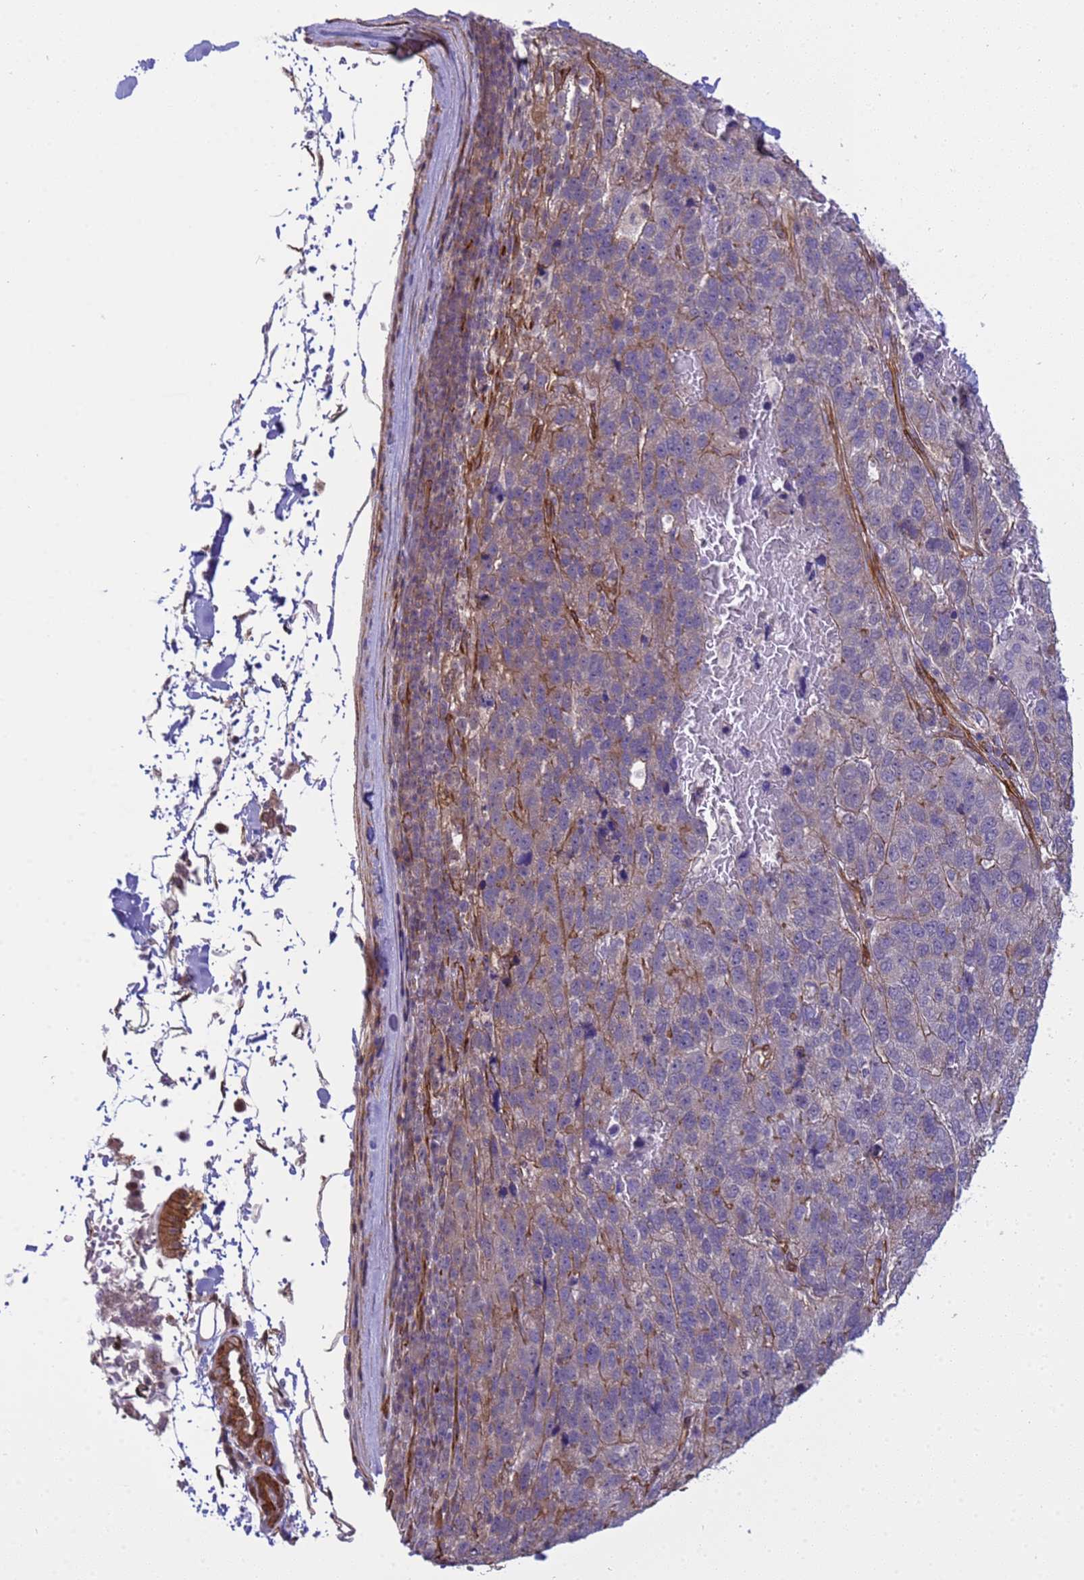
{"staining": {"intensity": "weak", "quantity": "<25%", "location": "cytoplasmic/membranous"}, "tissue": "pancreatic cancer", "cell_type": "Tumor cells", "image_type": "cancer", "snomed": [{"axis": "morphology", "description": "Adenocarcinoma, NOS"}, {"axis": "topography", "description": "Pancreas"}], "caption": "An image of human pancreatic adenocarcinoma is negative for staining in tumor cells. (Brightfield microscopy of DAB immunohistochemistry at high magnification).", "gene": "ITGB4", "patient": {"sex": "female", "age": 61}}